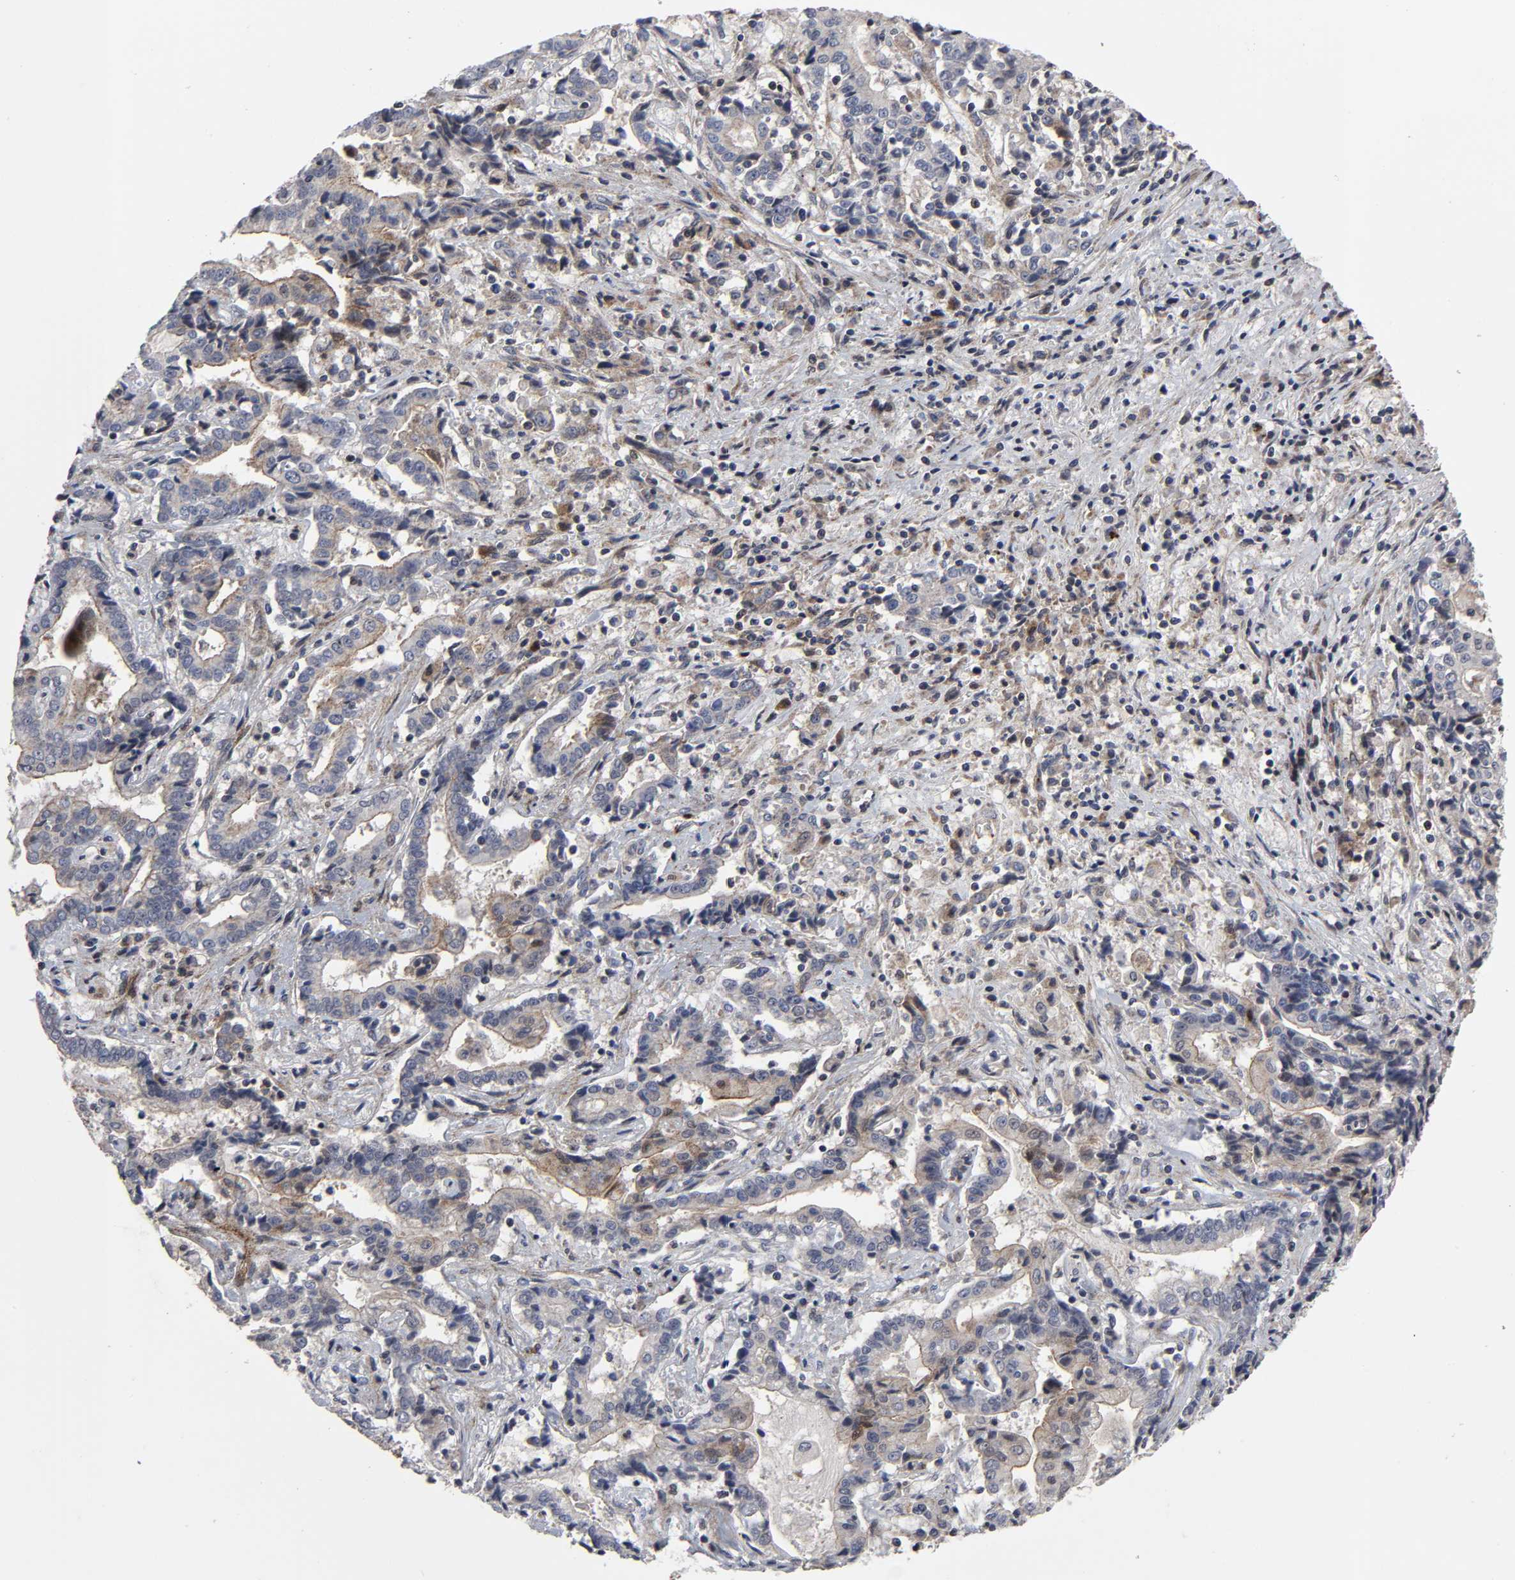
{"staining": {"intensity": "weak", "quantity": "<25%", "location": "cytoplasmic/membranous"}, "tissue": "liver cancer", "cell_type": "Tumor cells", "image_type": "cancer", "snomed": [{"axis": "morphology", "description": "Cholangiocarcinoma"}, {"axis": "topography", "description": "Liver"}], "caption": "This is an immunohistochemistry micrograph of liver cholangiocarcinoma. There is no expression in tumor cells.", "gene": "CASP9", "patient": {"sex": "male", "age": 57}}